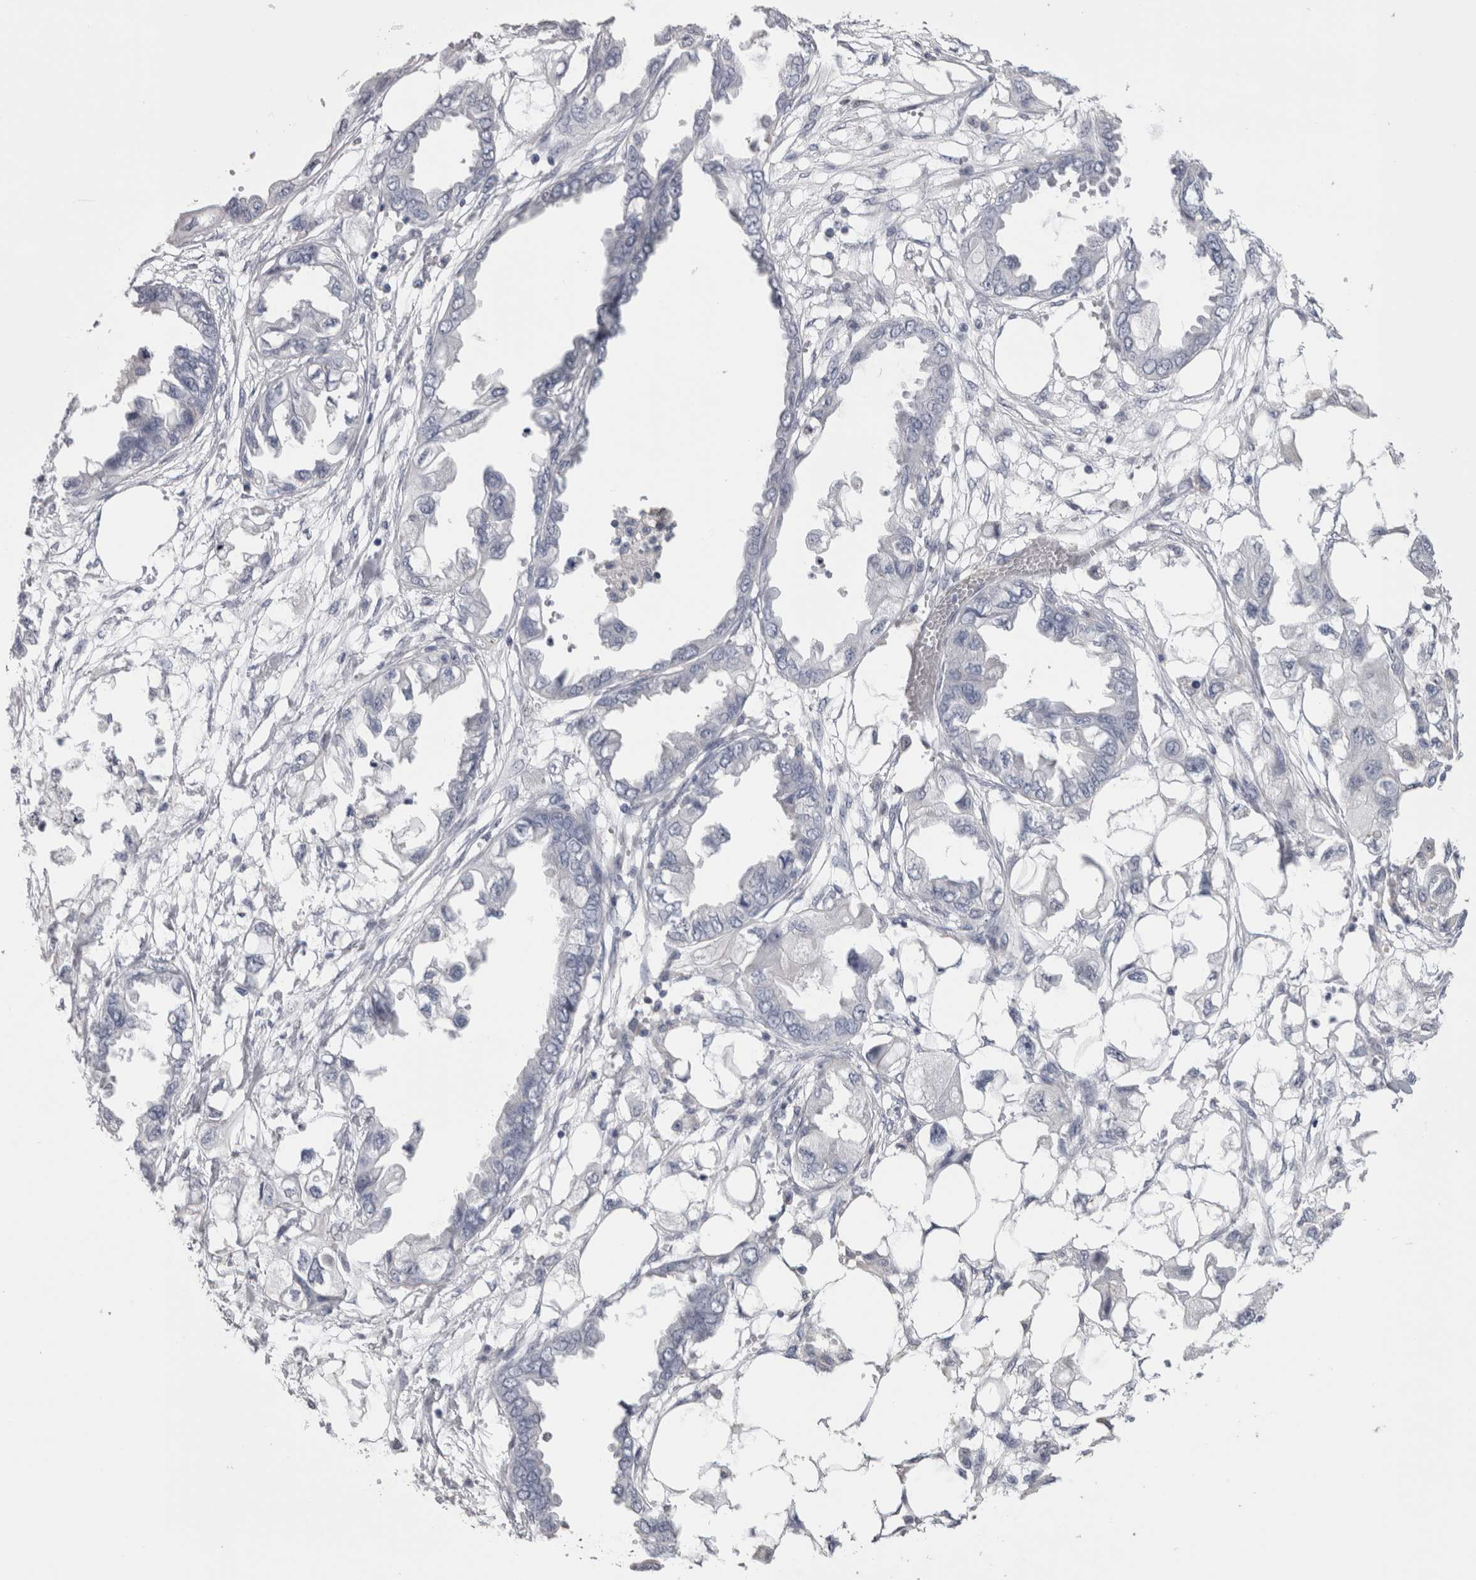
{"staining": {"intensity": "negative", "quantity": "none", "location": "none"}, "tissue": "endometrial cancer", "cell_type": "Tumor cells", "image_type": "cancer", "snomed": [{"axis": "morphology", "description": "Adenocarcinoma, NOS"}, {"axis": "morphology", "description": "Adenocarcinoma, metastatic, NOS"}, {"axis": "topography", "description": "Adipose tissue"}, {"axis": "topography", "description": "Endometrium"}], "caption": "Histopathology image shows no significant protein expression in tumor cells of endometrial cancer.", "gene": "IL33", "patient": {"sex": "female", "age": 67}}